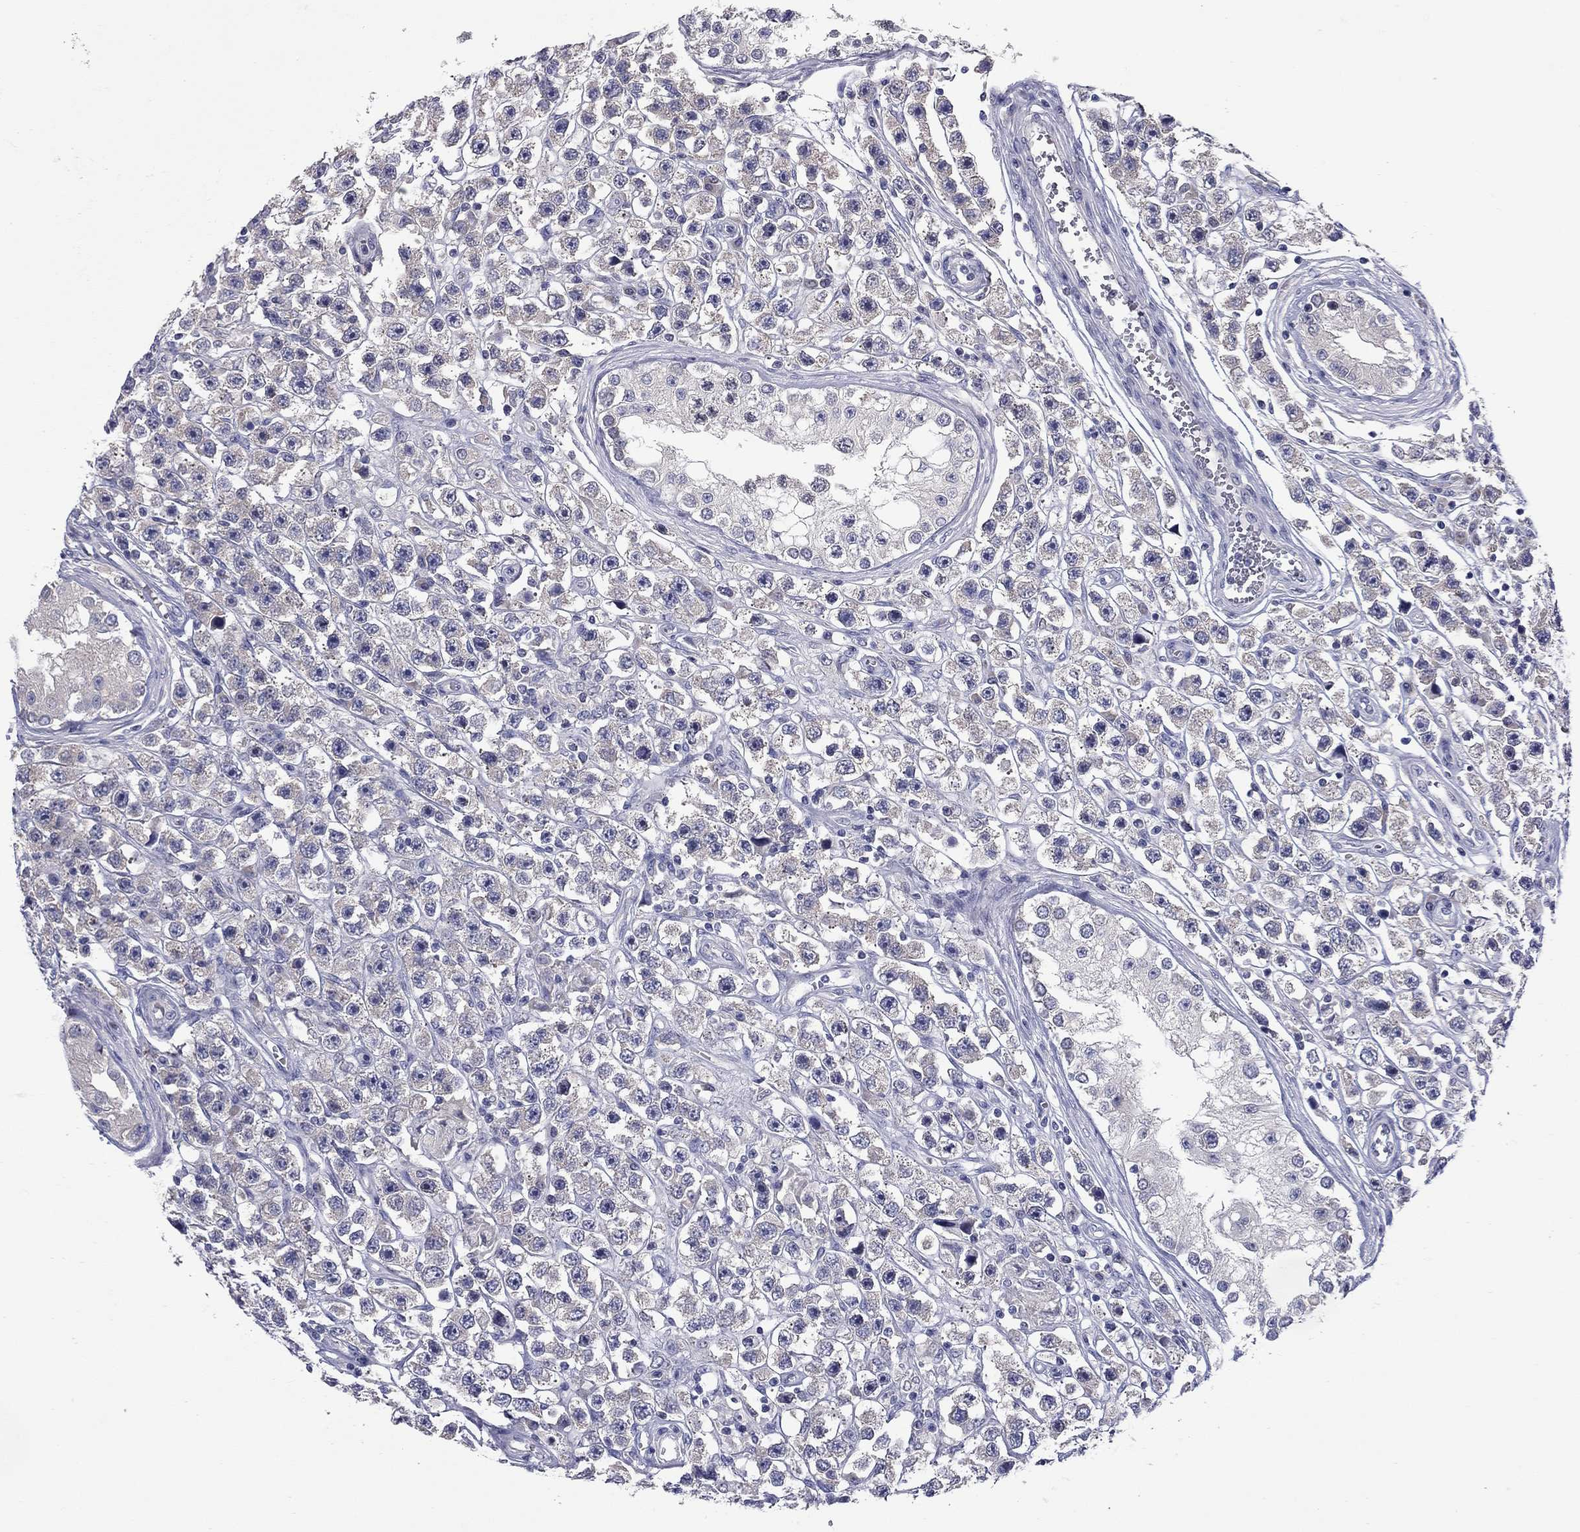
{"staining": {"intensity": "weak", "quantity": "<25%", "location": "cytoplasmic/membranous"}, "tissue": "testis cancer", "cell_type": "Tumor cells", "image_type": "cancer", "snomed": [{"axis": "morphology", "description": "Seminoma, NOS"}, {"axis": "topography", "description": "Testis"}], "caption": "Tumor cells show no significant expression in testis cancer (seminoma).", "gene": "UNC119B", "patient": {"sex": "male", "age": 45}}